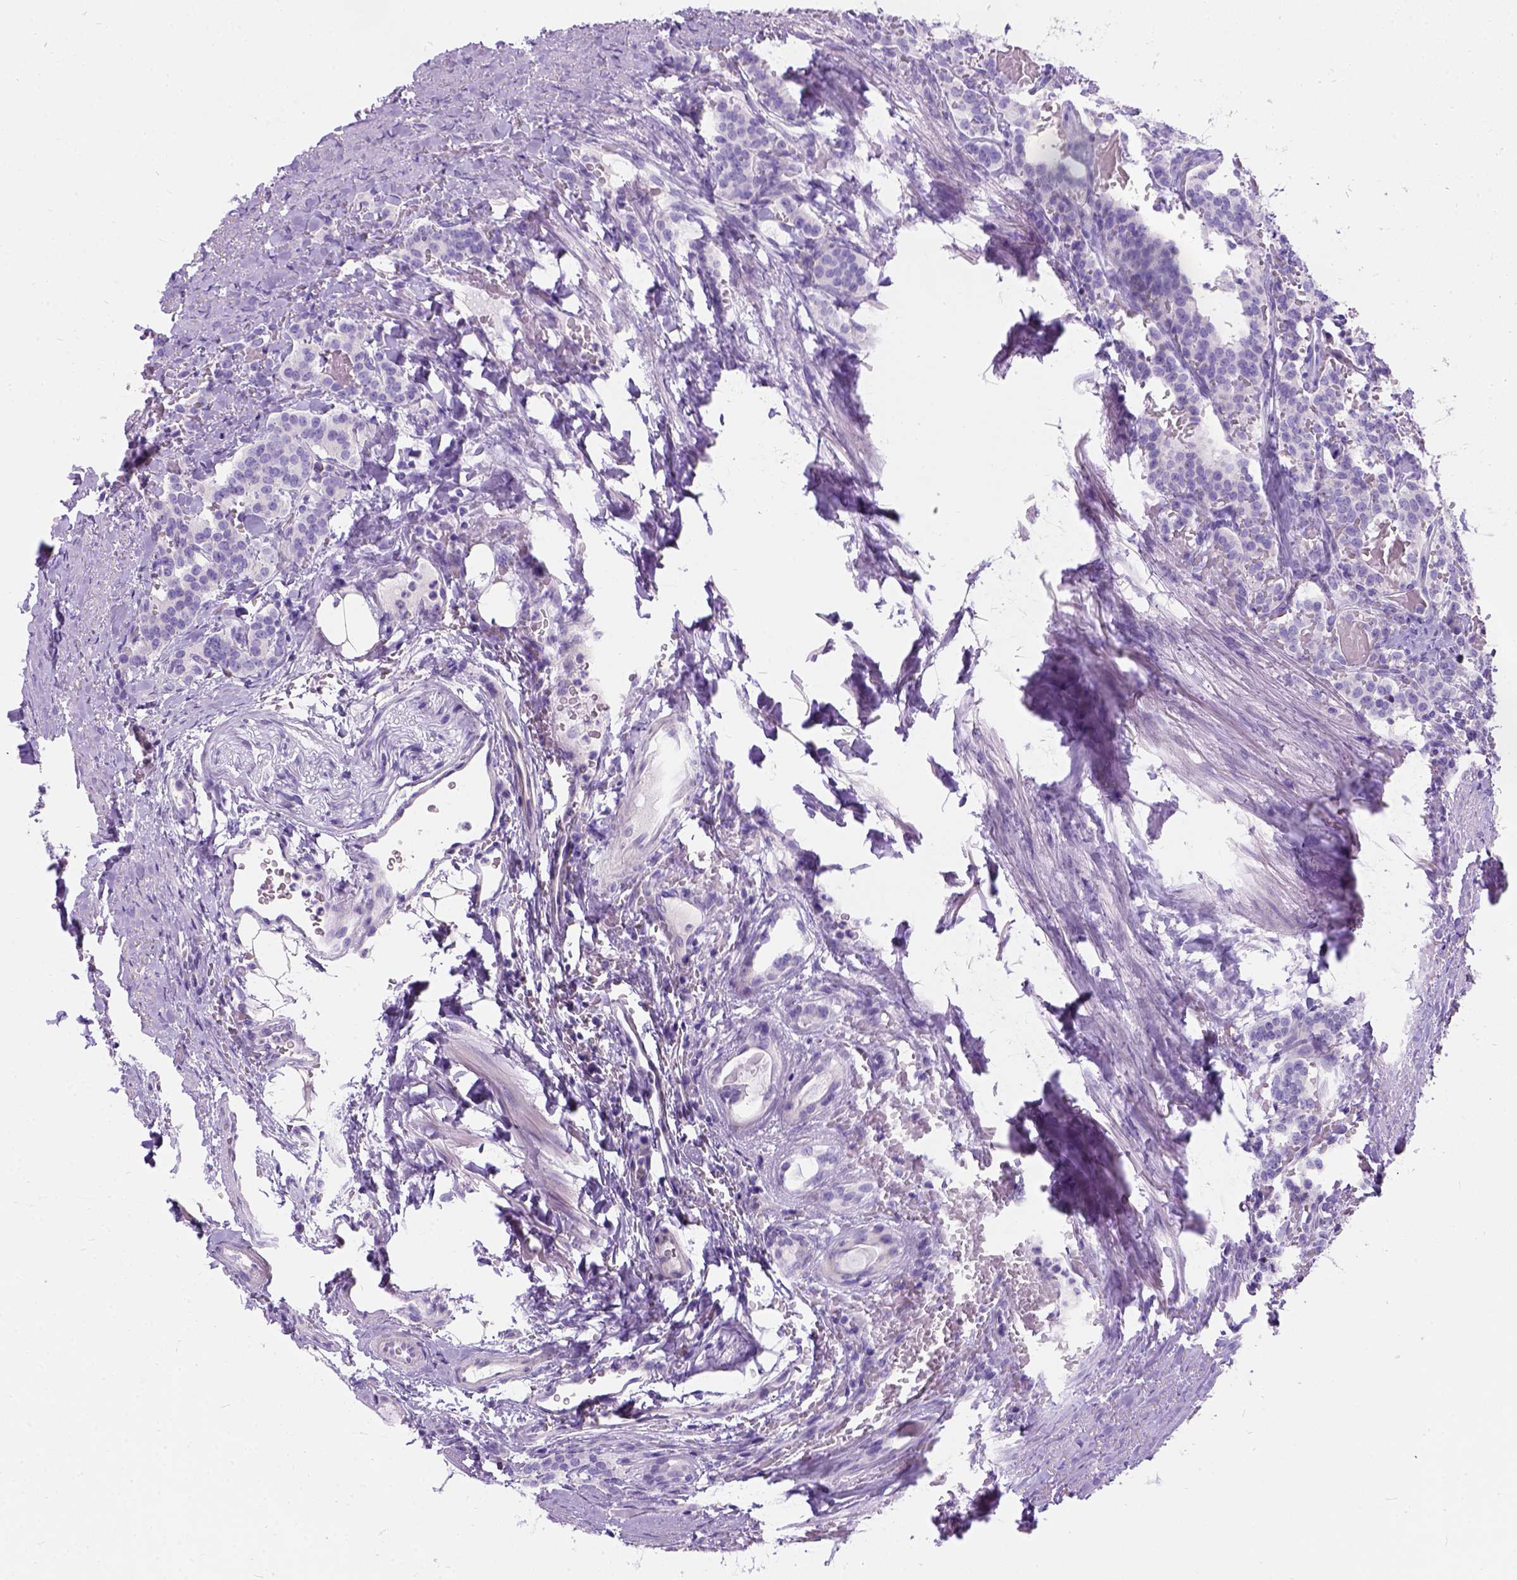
{"staining": {"intensity": "negative", "quantity": "none", "location": "none"}, "tissue": "carcinoid", "cell_type": "Tumor cells", "image_type": "cancer", "snomed": [{"axis": "morphology", "description": "Carcinoid, malignant, NOS"}, {"axis": "topography", "description": "Lung"}], "caption": "IHC of human carcinoid (malignant) reveals no expression in tumor cells.", "gene": "C7orf57", "patient": {"sex": "female", "age": 46}}